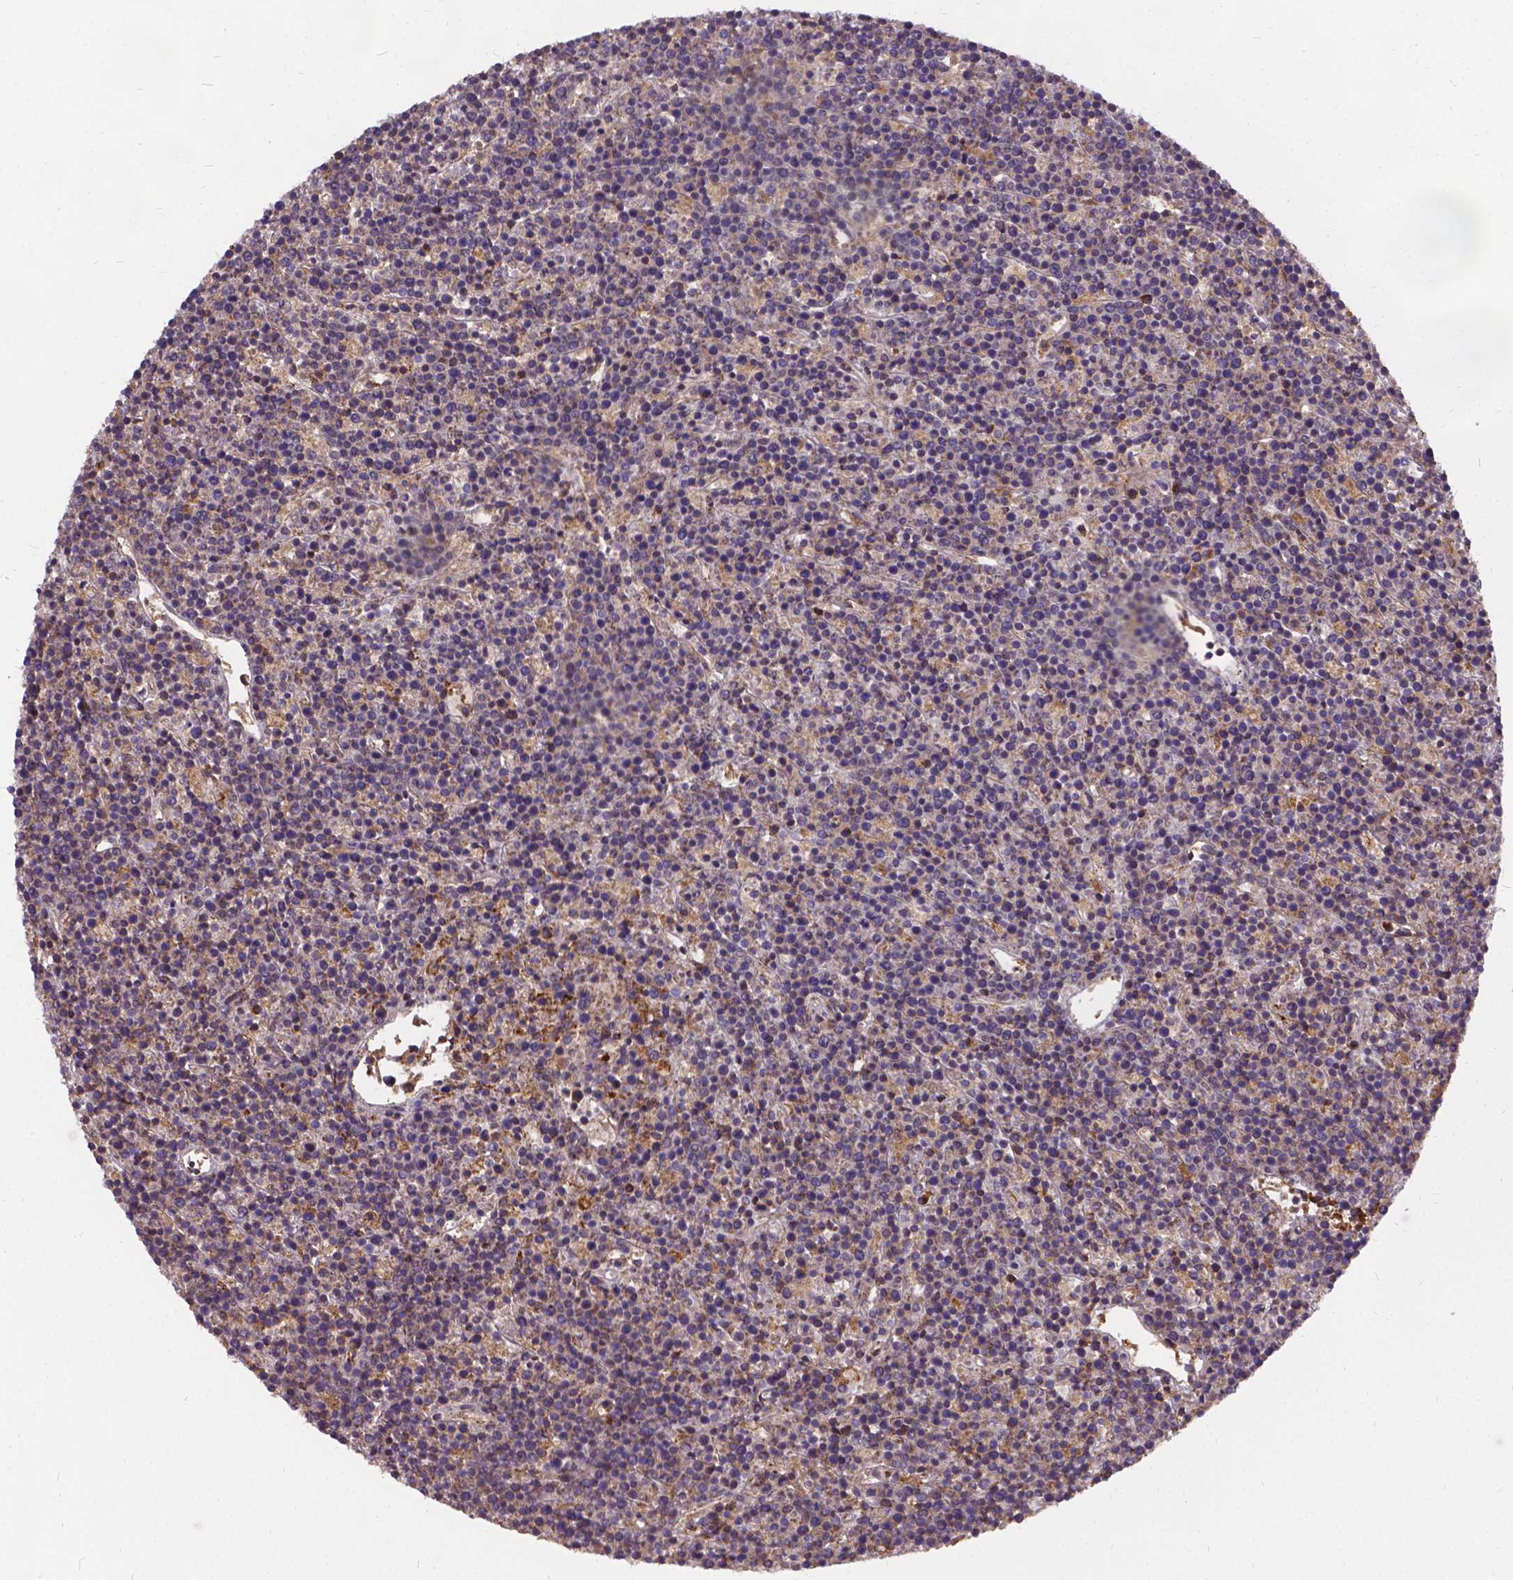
{"staining": {"intensity": "negative", "quantity": "none", "location": "none"}, "tissue": "lymphoma", "cell_type": "Tumor cells", "image_type": "cancer", "snomed": [{"axis": "morphology", "description": "Malignant lymphoma, non-Hodgkin's type, High grade"}, {"axis": "topography", "description": "Ovary"}], "caption": "Tumor cells show no significant protein expression in malignant lymphoma, non-Hodgkin's type (high-grade). (DAB (3,3'-diaminobenzidine) immunohistochemistry visualized using brightfield microscopy, high magnification).", "gene": "DENND6A", "patient": {"sex": "female", "age": 56}}